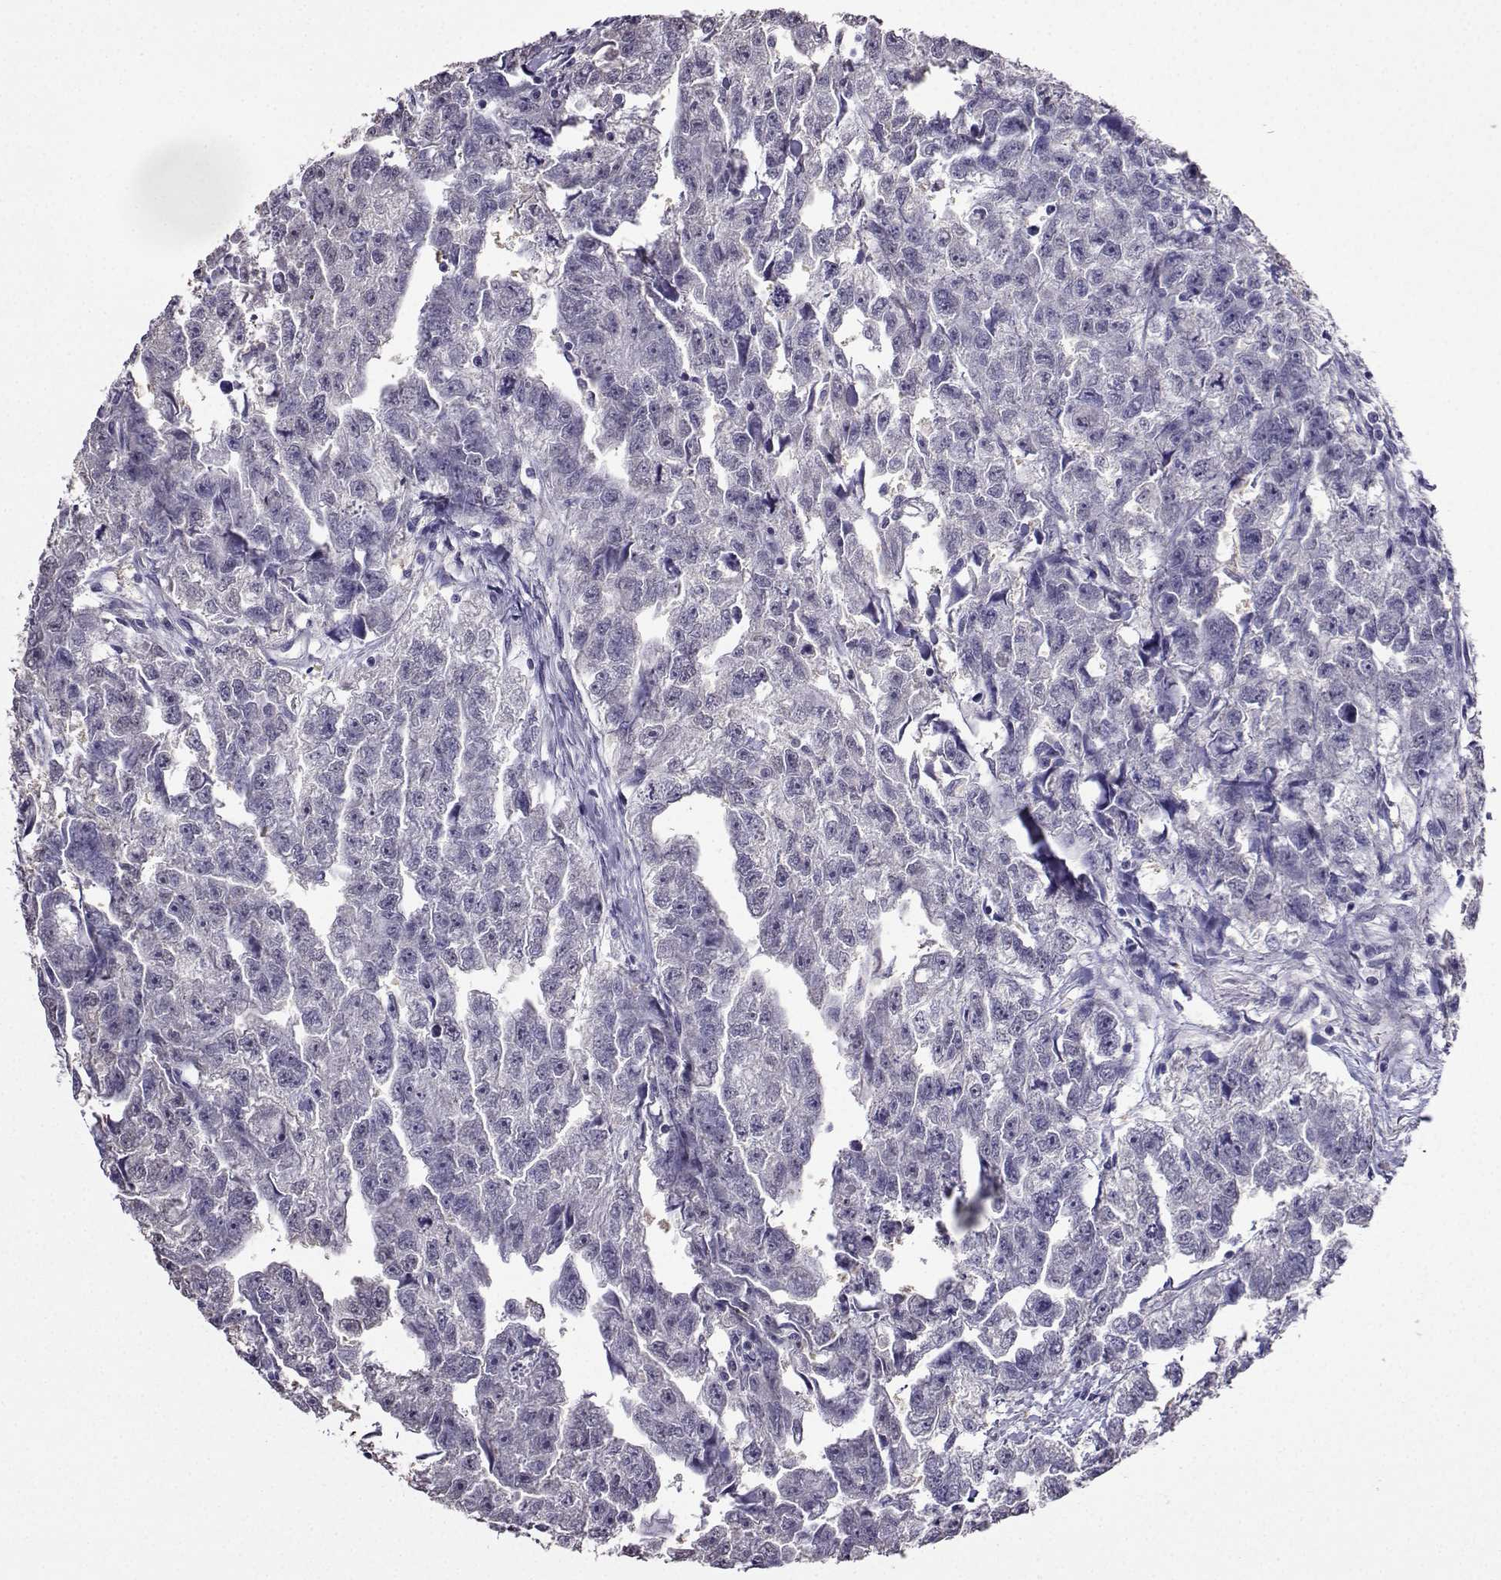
{"staining": {"intensity": "negative", "quantity": "none", "location": "none"}, "tissue": "testis cancer", "cell_type": "Tumor cells", "image_type": "cancer", "snomed": [{"axis": "morphology", "description": "Carcinoma, Embryonal, NOS"}, {"axis": "morphology", "description": "Teratoma, malignant, NOS"}, {"axis": "topography", "description": "Testis"}], "caption": "Testis cancer (embryonal carcinoma) was stained to show a protein in brown. There is no significant positivity in tumor cells.", "gene": "FCAMR", "patient": {"sex": "male", "age": 44}}